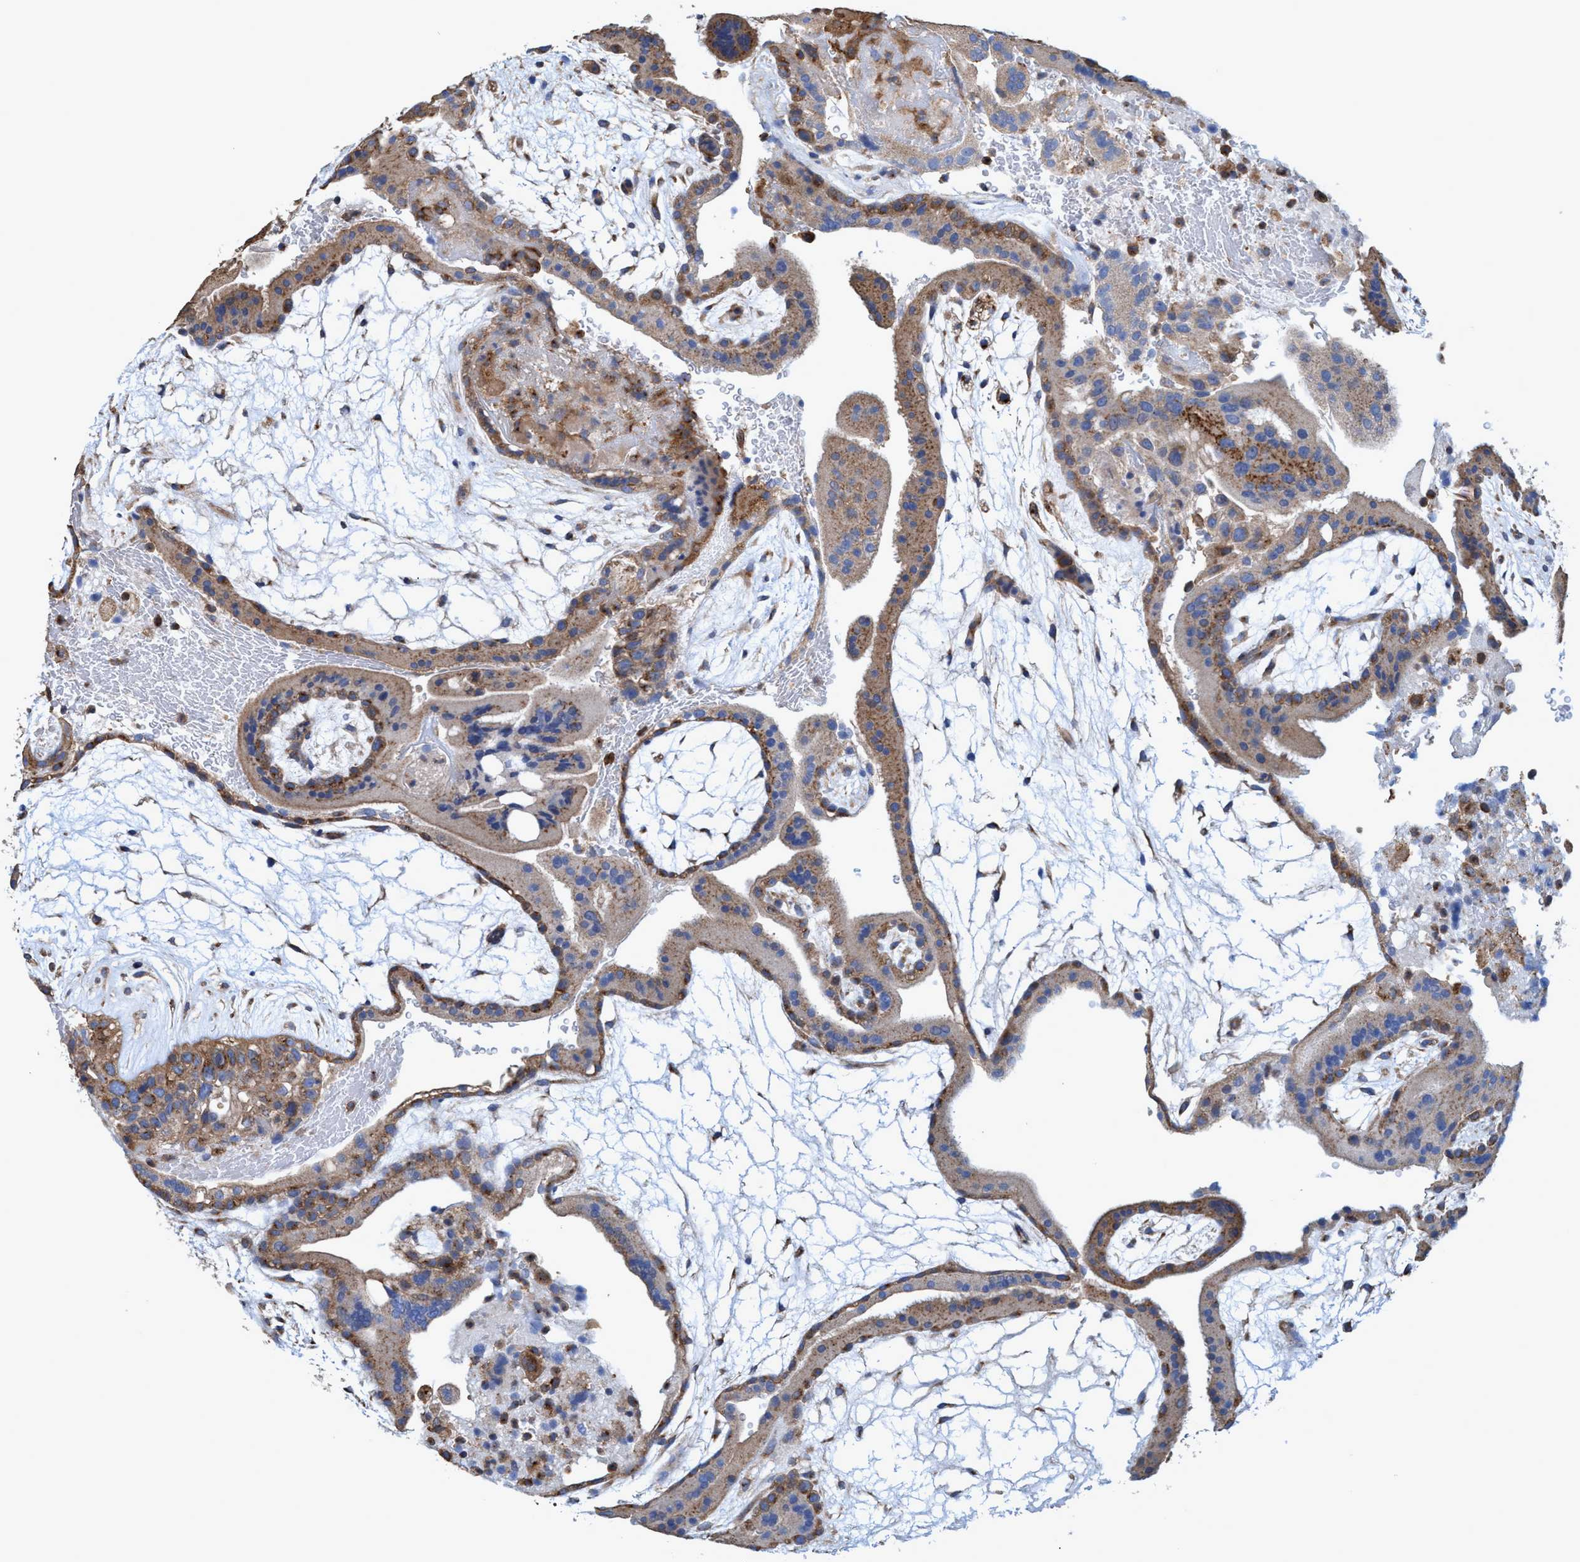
{"staining": {"intensity": "moderate", "quantity": ">75%", "location": "cytoplasmic/membranous"}, "tissue": "placenta", "cell_type": "Trophoblastic cells", "image_type": "normal", "snomed": [{"axis": "morphology", "description": "Normal tissue, NOS"}, {"axis": "topography", "description": "Placenta"}], "caption": "Trophoblastic cells reveal medium levels of moderate cytoplasmic/membranous staining in approximately >75% of cells in unremarkable human placenta. (DAB (3,3'-diaminobenzidine) IHC with brightfield microscopy, high magnification).", "gene": "BICD2", "patient": {"sex": "female", "age": 19}}